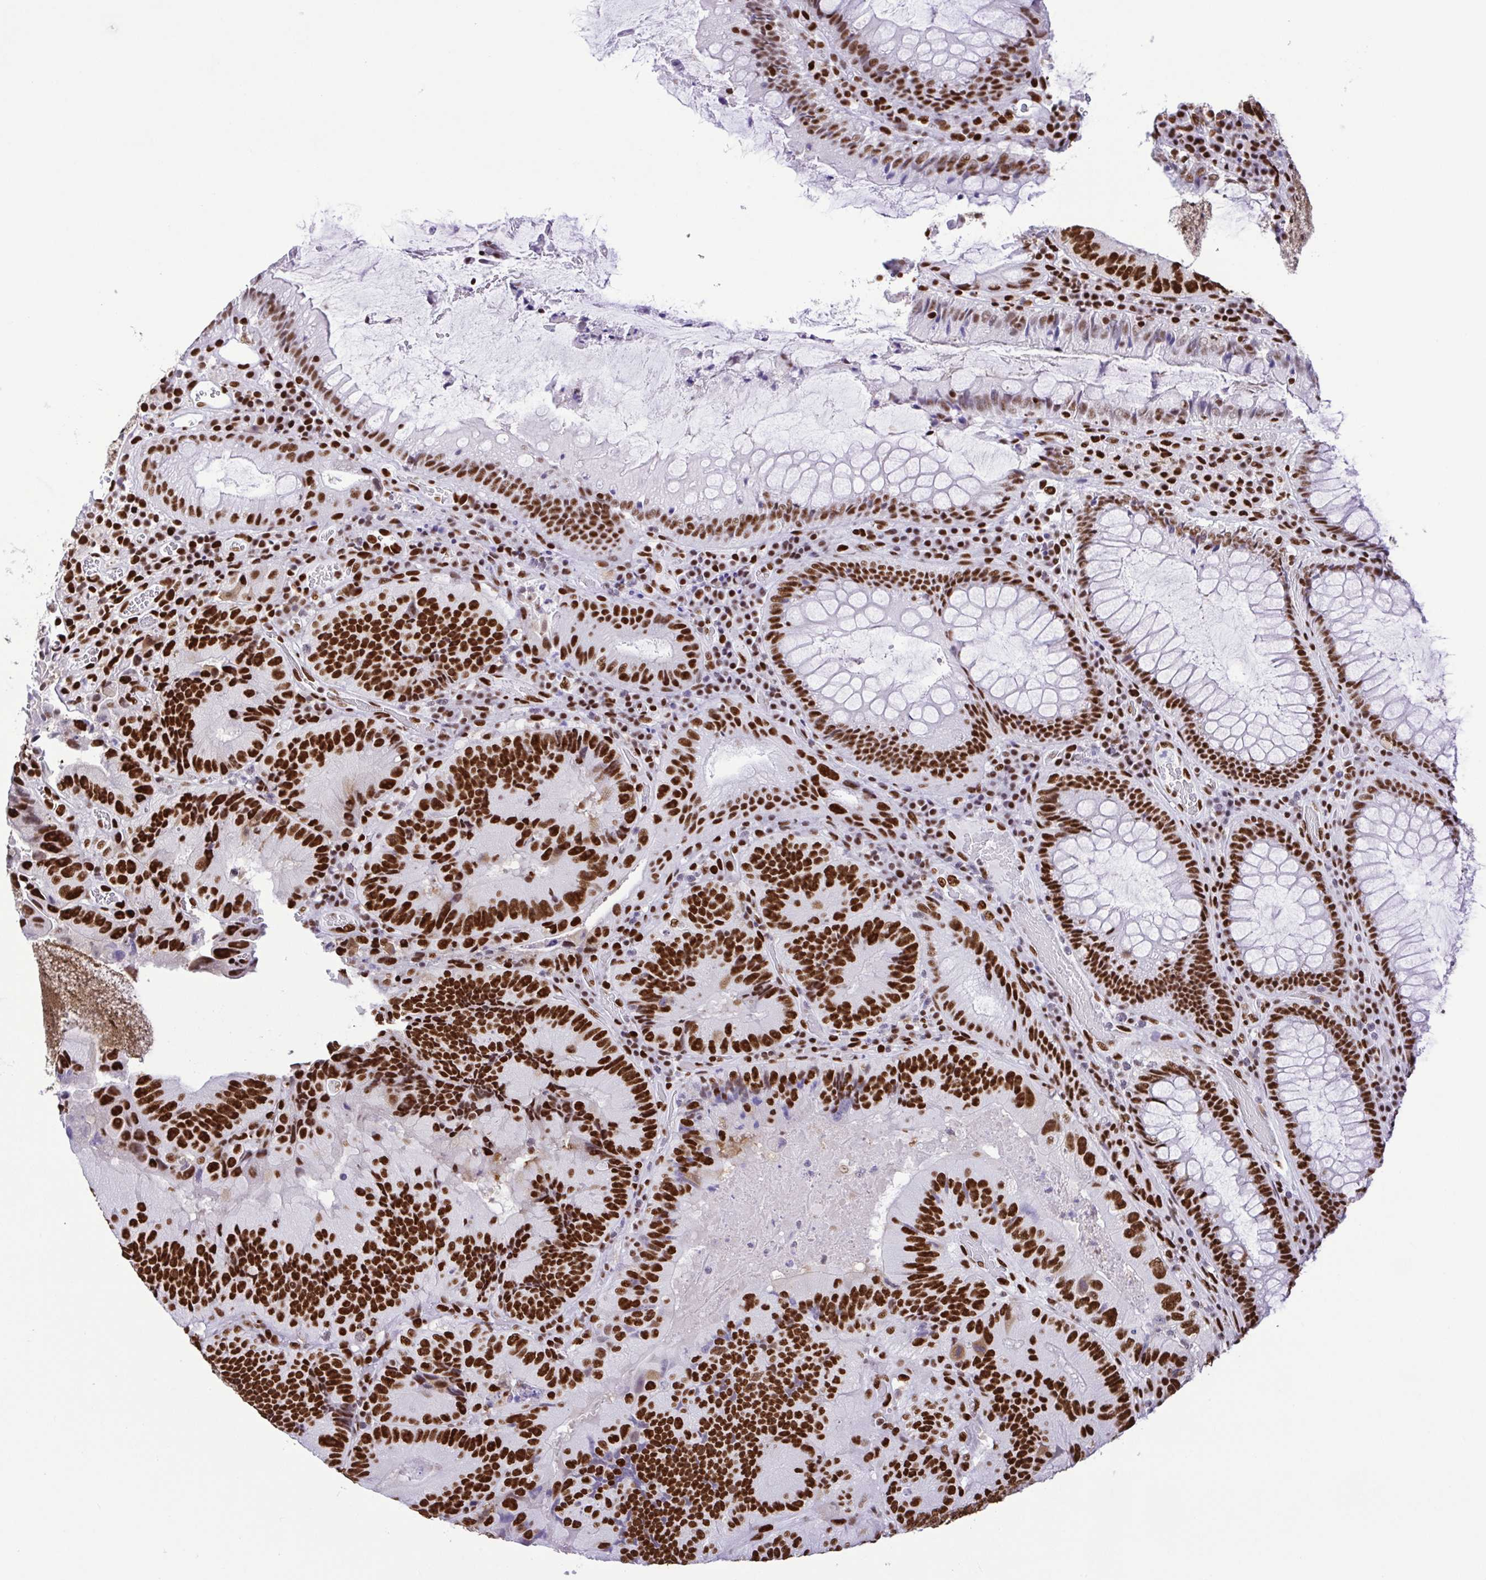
{"staining": {"intensity": "strong", "quantity": ">75%", "location": "nuclear"}, "tissue": "colorectal cancer", "cell_type": "Tumor cells", "image_type": "cancer", "snomed": [{"axis": "morphology", "description": "Adenocarcinoma, NOS"}, {"axis": "topography", "description": "Colon"}], "caption": "This image demonstrates immunohistochemistry staining of adenocarcinoma (colorectal), with high strong nuclear expression in approximately >75% of tumor cells.", "gene": "TRIM28", "patient": {"sex": "female", "age": 86}}